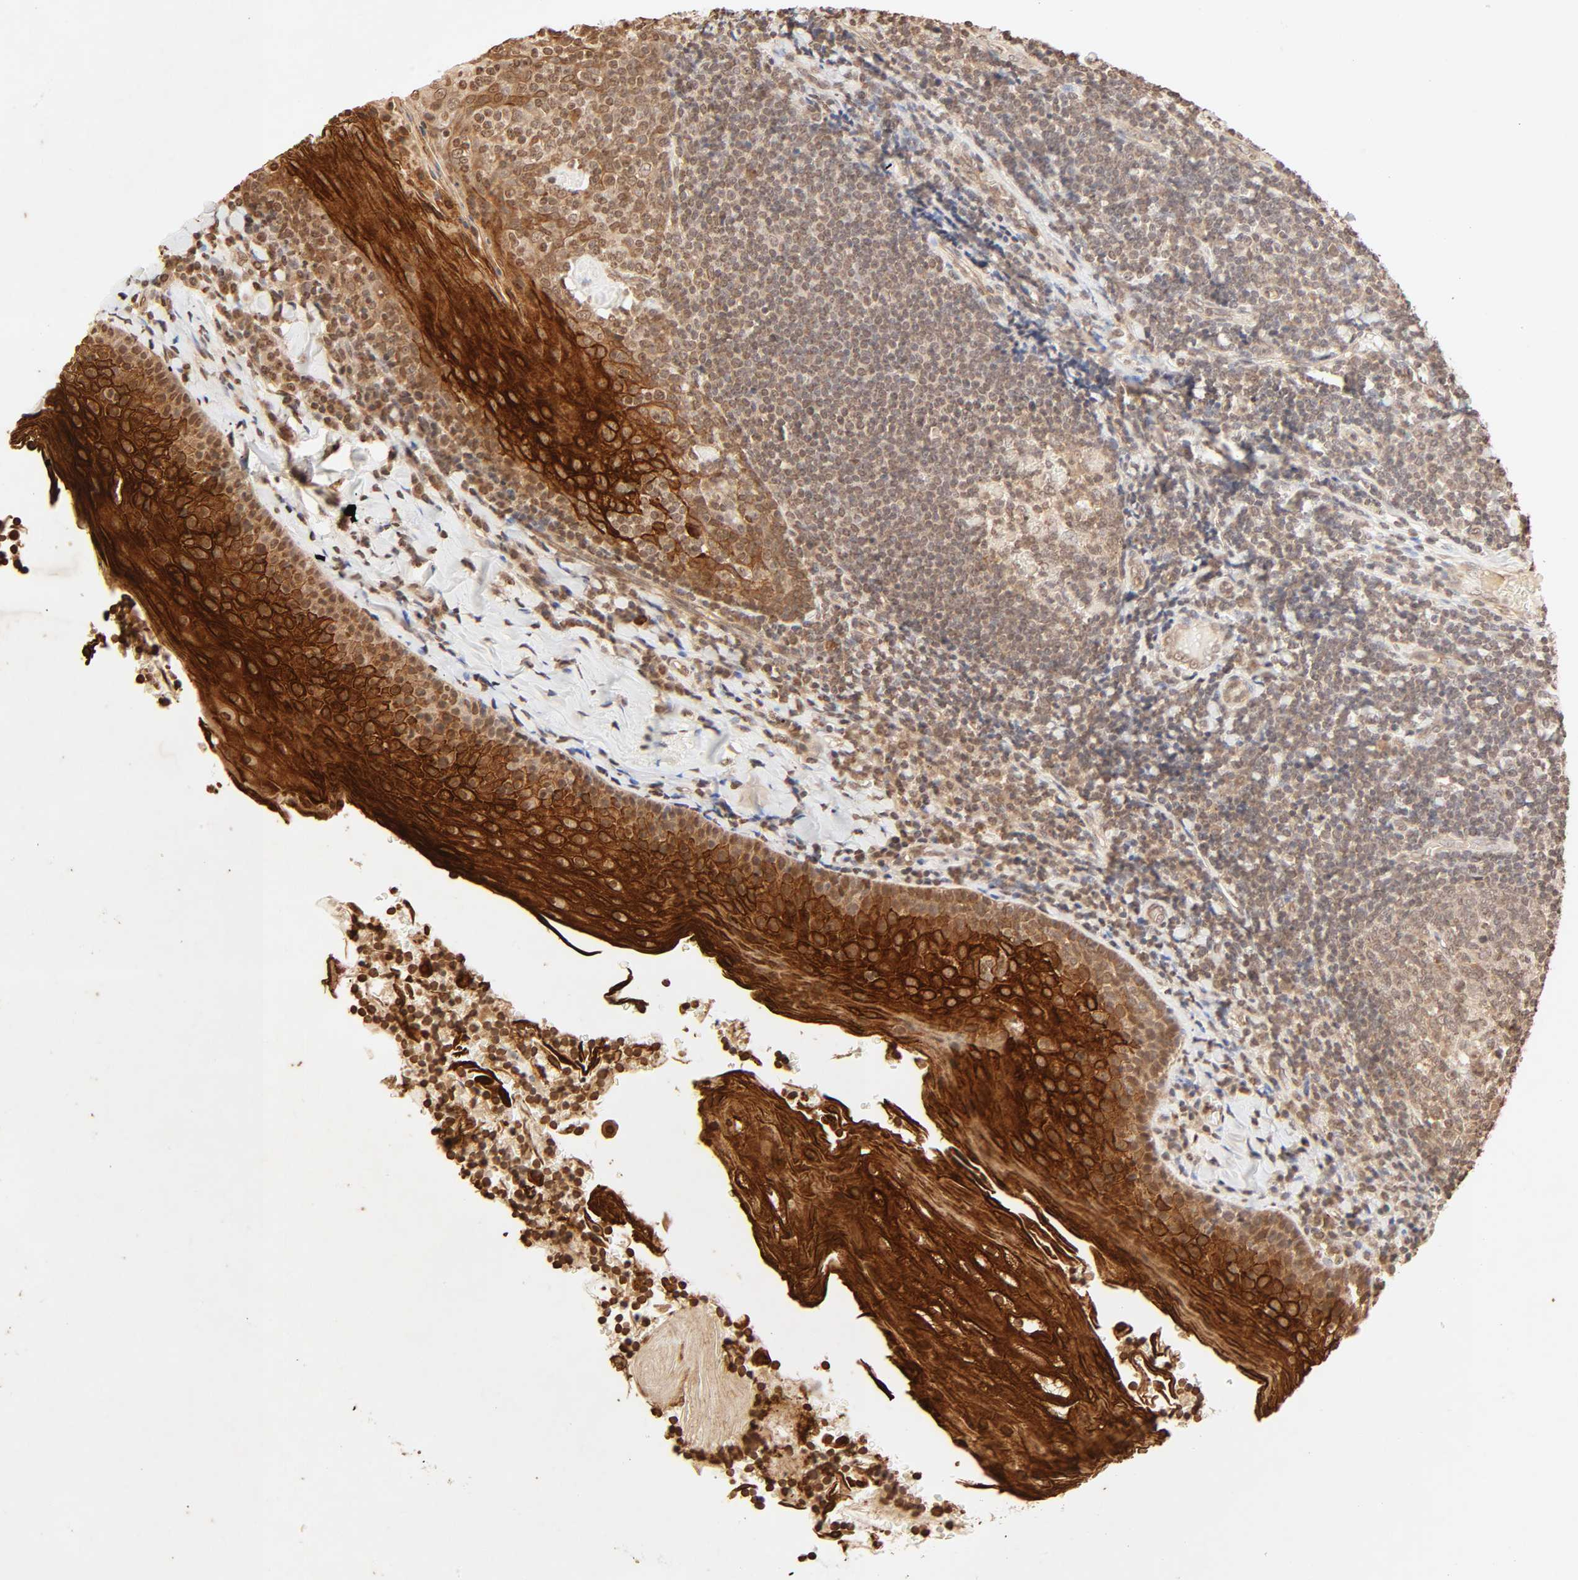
{"staining": {"intensity": "moderate", "quantity": ">75%", "location": "cytoplasmic/membranous,nuclear"}, "tissue": "tonsil", "cell_type": "Germinal center cells", "image_type": "normal", "snomed": [{"axis": "morphology", "description": "Normal tissue, NOS"}, {"axis": "topography", "description": "Tonsil"}], "caption": "This is an image of IHC staining of benign tonsil, which shows moderate positivity in the cytoplasmic/membranous,nuclear of germinal center cells.", "gene": "TBL1X", "patient": {"sex": "male", "age": 31}}